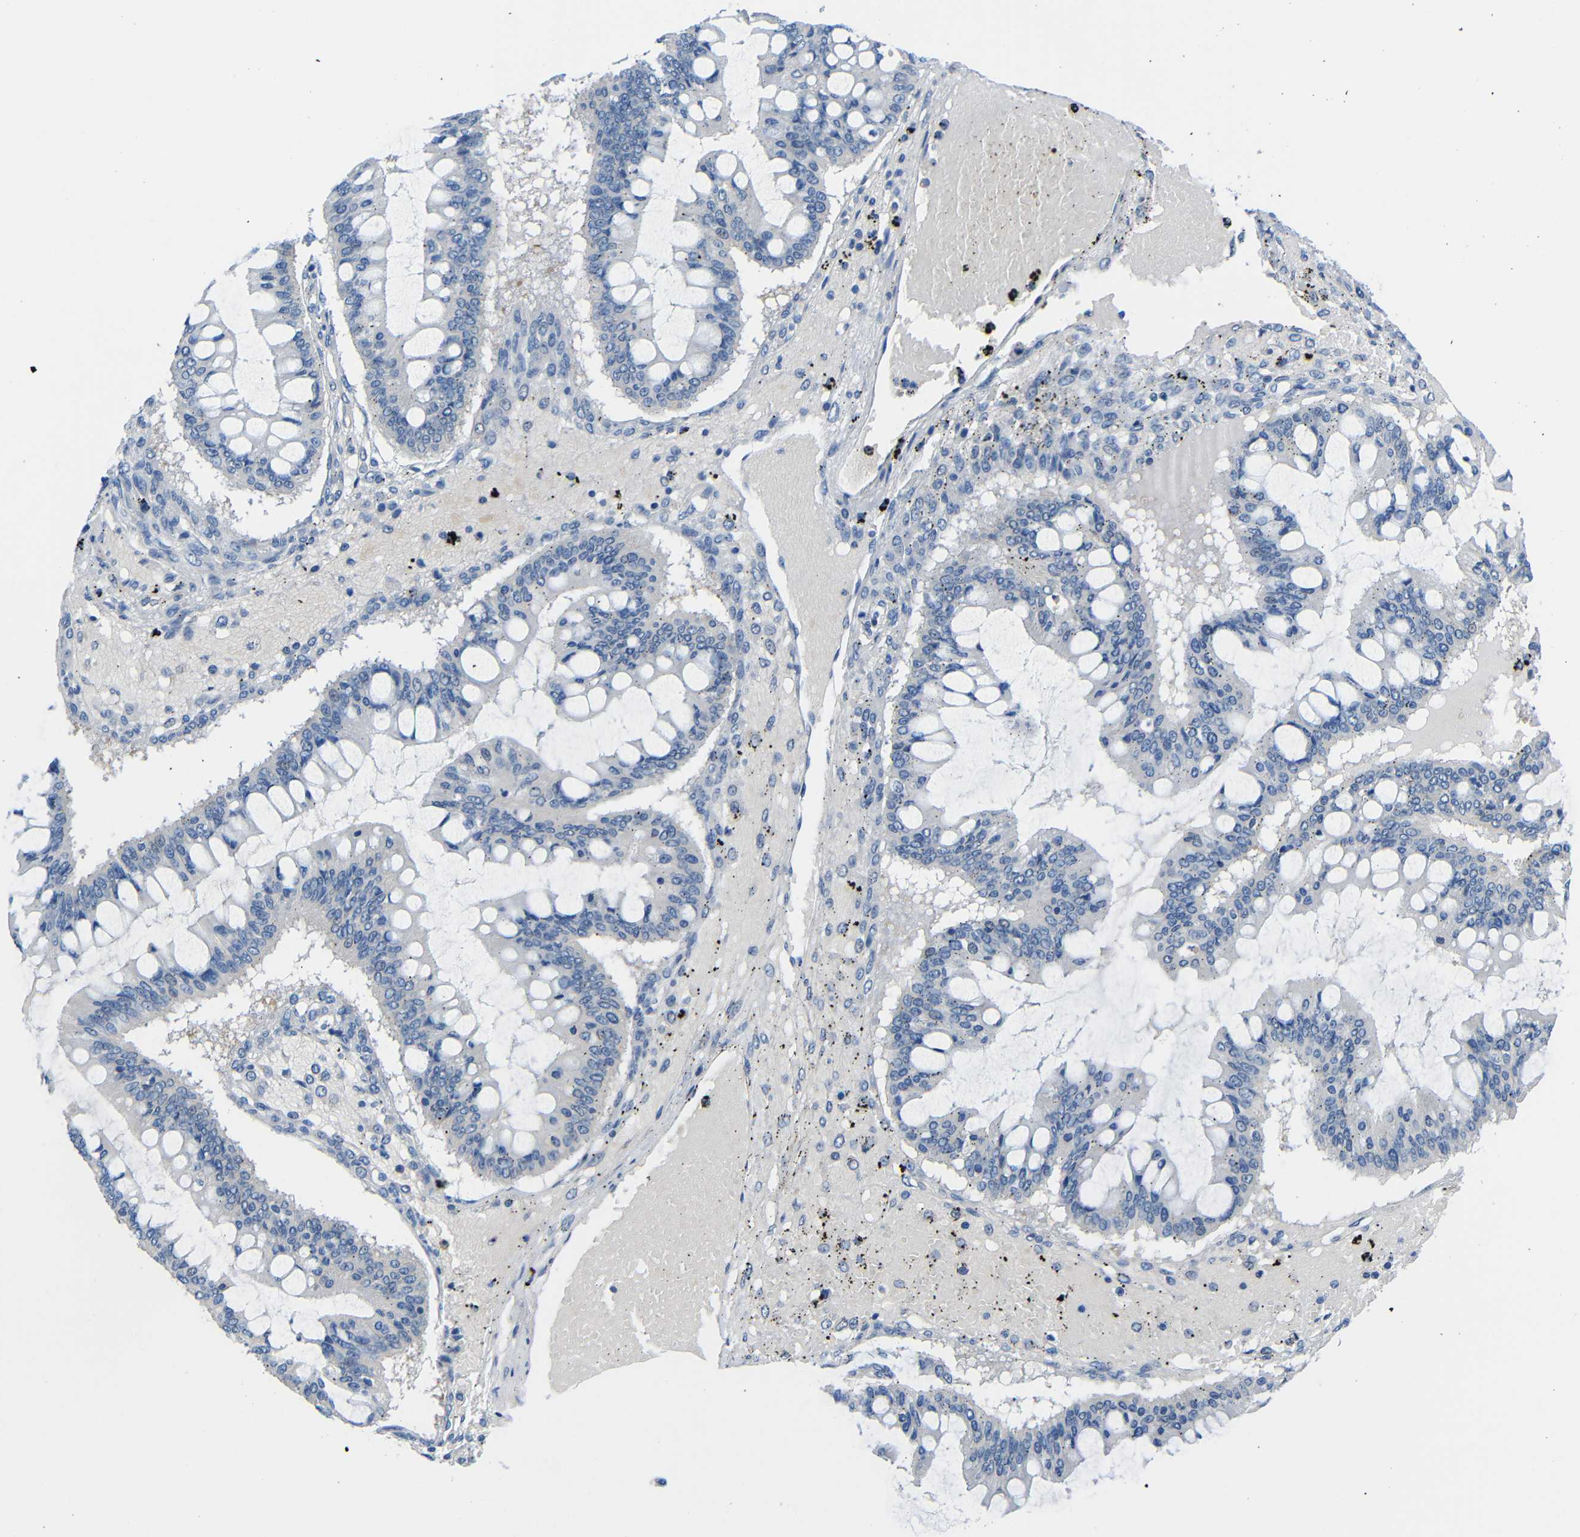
{"staining": {"intensity": "negative", "quantity": "none", "location": "none"}, "tissue": "ovarian cancer", "cell_type": "Tumor cells", "image_type": "cancer", "snomed": [{"axis": "morphology", "description": "Cystadenocarcinoma, mucinous, NOS"}, {"axis": "topography", "description": "Ovary"}], "caption": "Ovarian cancer (mucinous cystadenocarcinoma) was stained to show a protein in brown. There is no significant expression in tumor cells. (Stains: DAB (3,3'-diaminobenzidine) immunohistochemistry (IHC) with hematoxylin counter stain, Microscopy: brightfield microscopy at high magnification).", "gene": "NEGR1", "patient": {"sex": "female", "age": 73}}